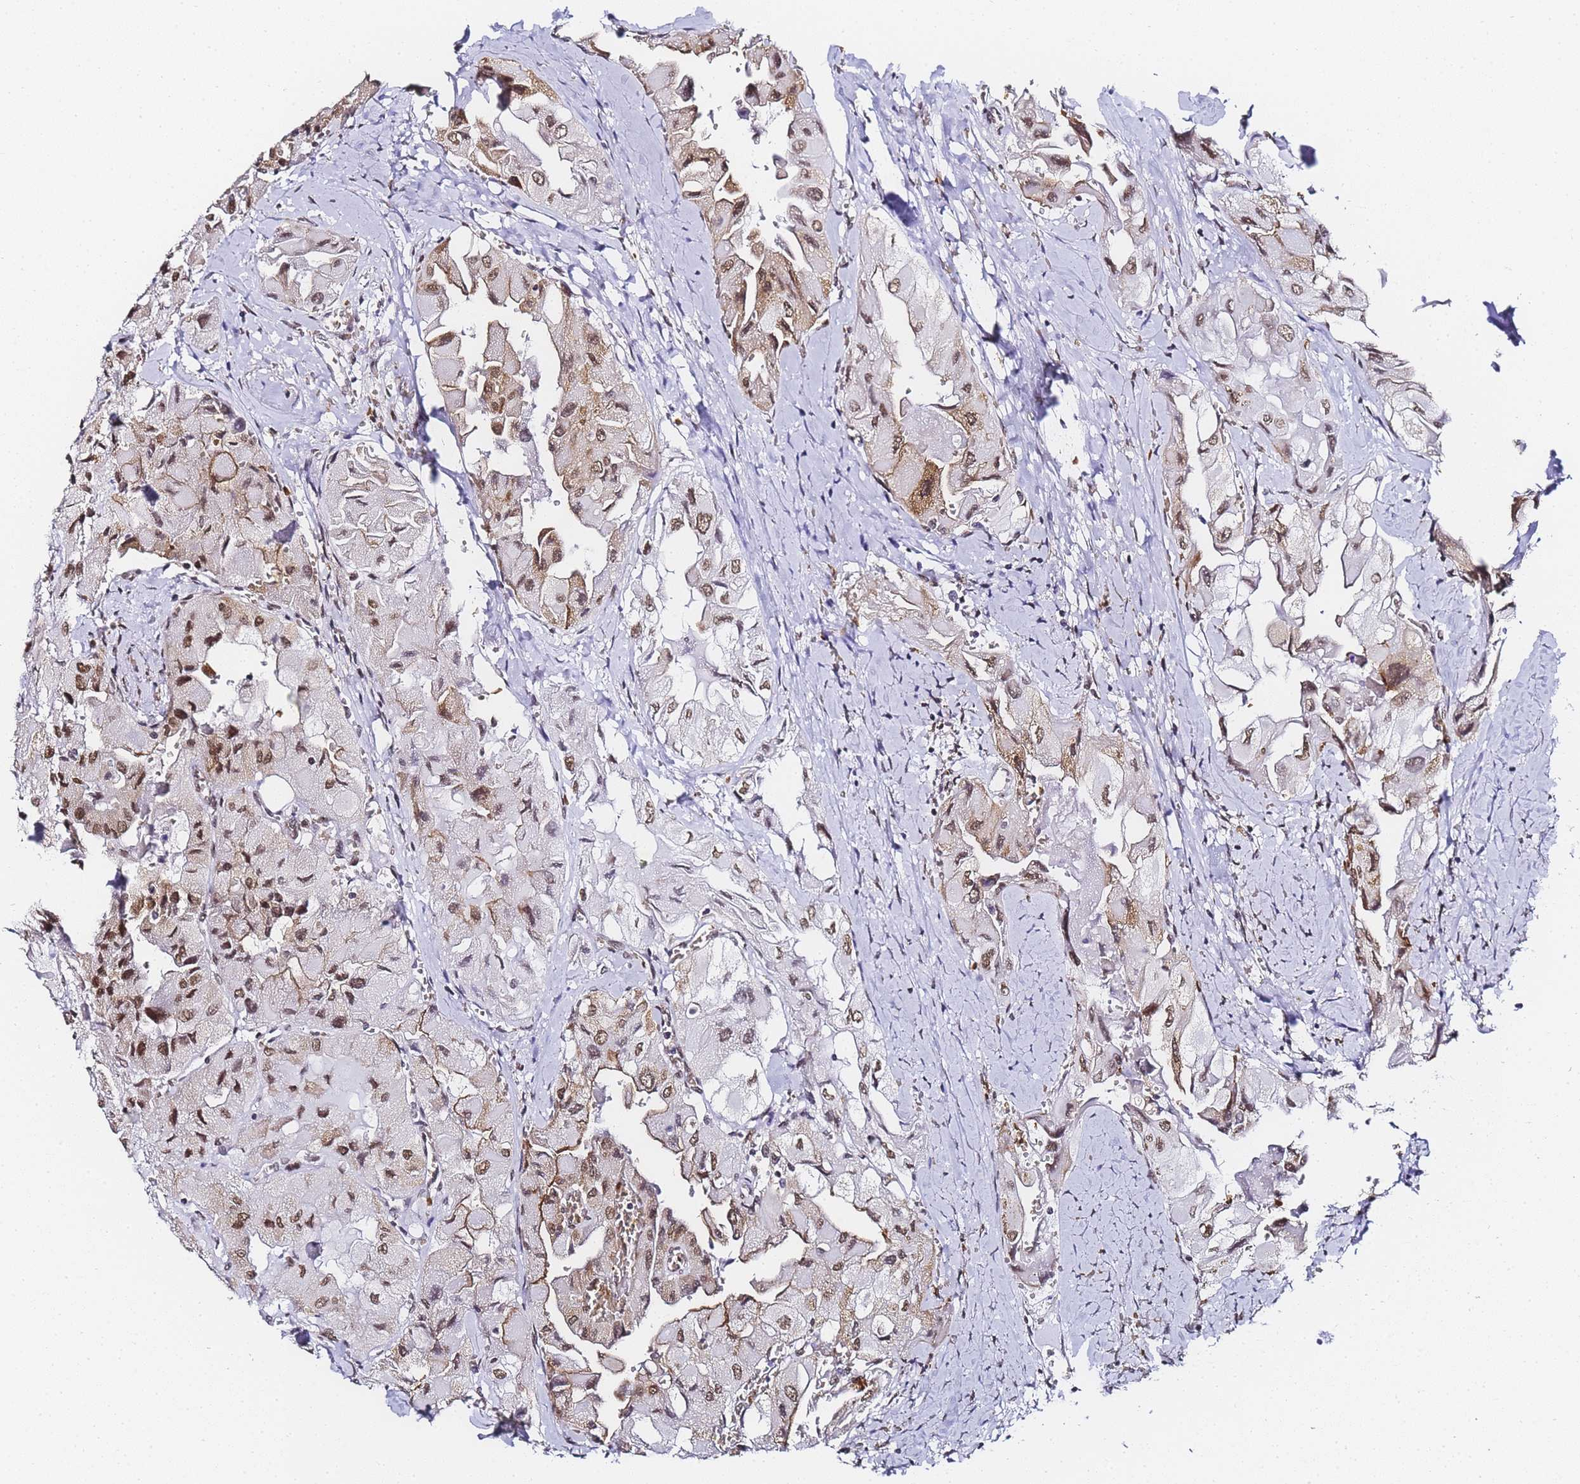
{"staining": {"intensity": "moderate", "quantity": ">75%", "location": "nuclear"}, "tissue": "thyroid cancer", "cell_type": "Tumor cells", "image_type": "cancer", "snomed": [{"axis": "morphology", "description": "Normal tissue, NOS"}, {"axis": "morphology", "description": "Papillary adenocarcinoma, NOS"}, {"axis": "topography", "description": "Thyroid gland"}], "caption": "Immunohistochemistry (IHC) of human thyroid cancer shows medium levels of moderate nuclear positivity in about >75% of tumor cells.", "gene": "POLR1A", "patient": {"sex": "female", "age": 59}}